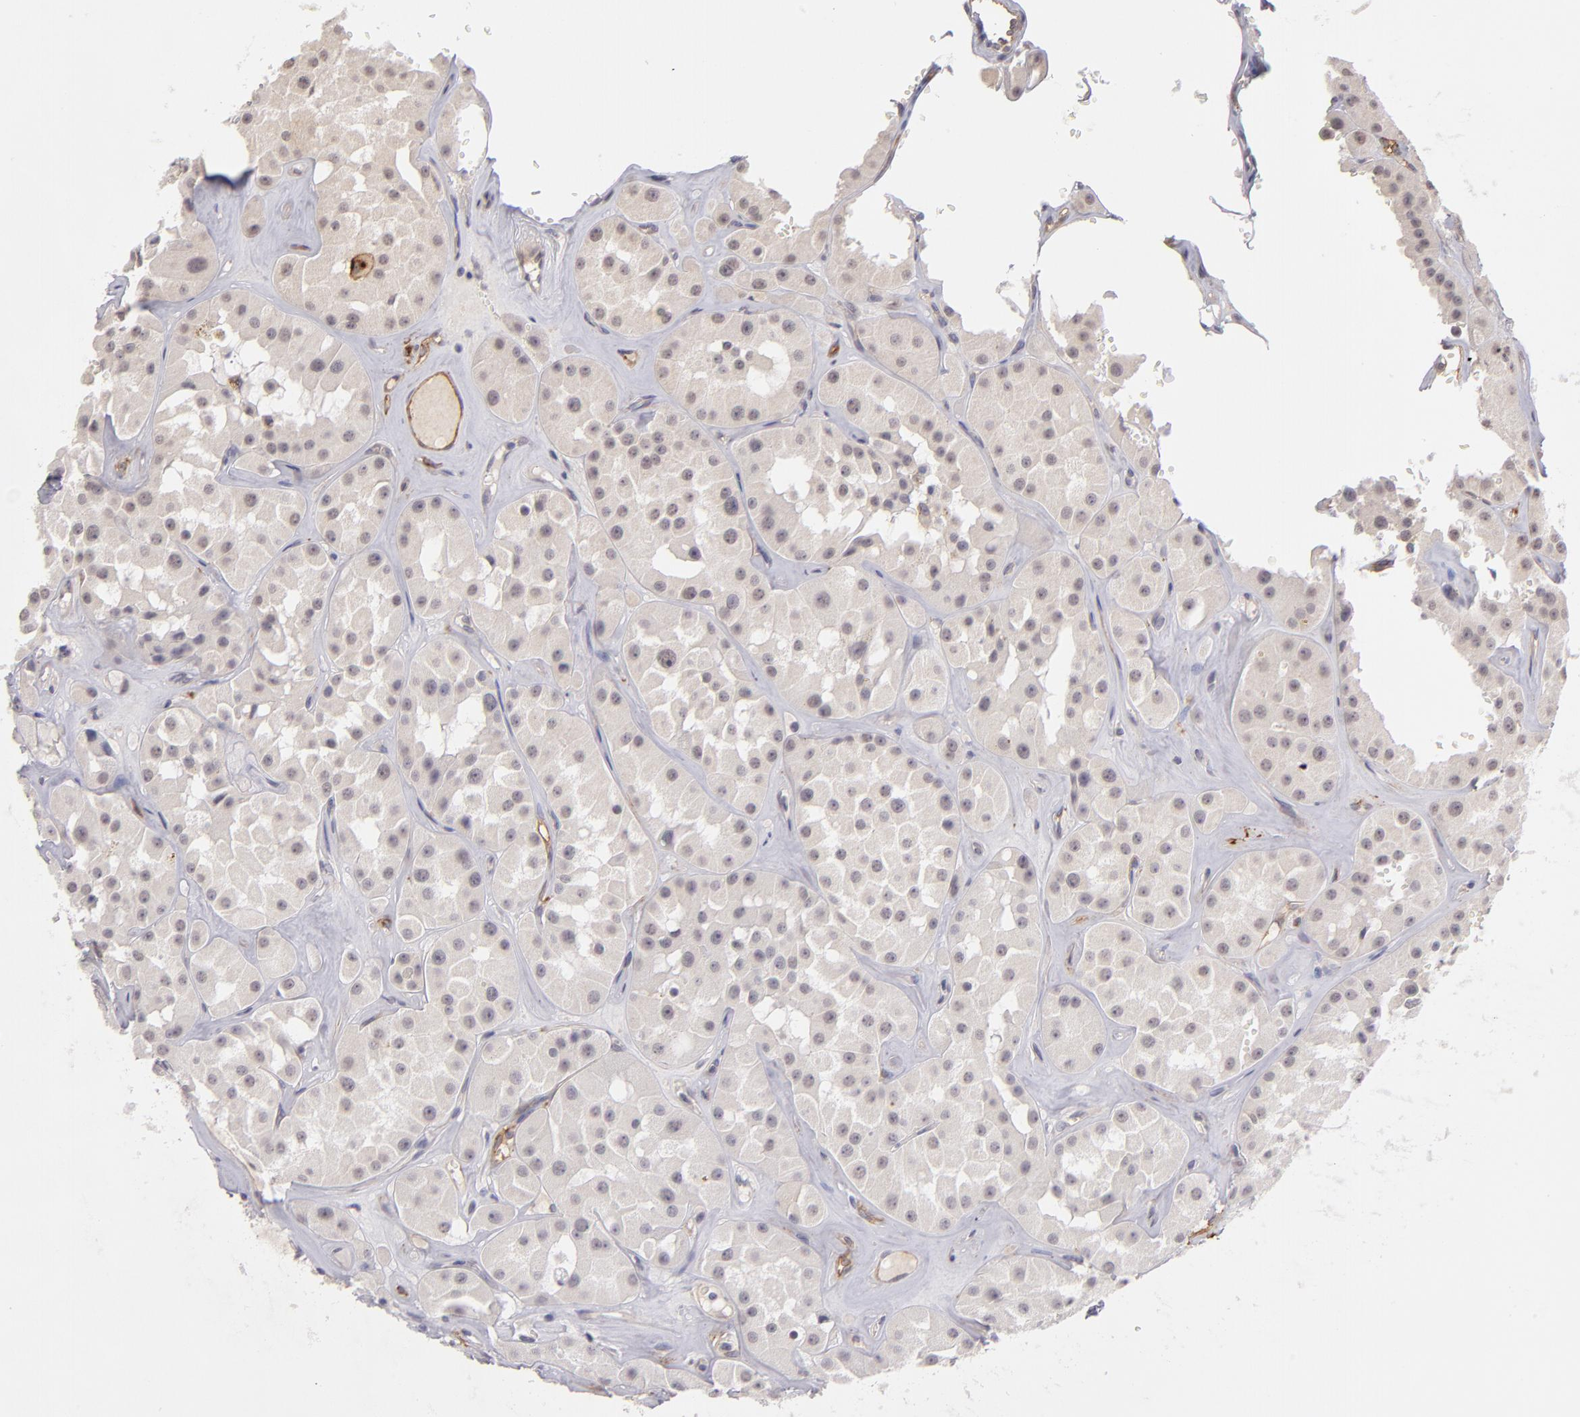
{"staining": {"intensity": "negative", "quantity": "none", "location": "none"}, "tissue": "renal cancer", "cell_type": "Tumor cells", "image_type": "cancer", "snomed": [{"axis": "morphology", "description": "Adenocarcinoma, uncertain malignant potential"}, {"axis": "topography", "description": "Kidney"}], "caption": "The immunohistochemistry (IHC) image has no significant expression in tumor cells of renal adenocarcinoma,  uncertain malignant potential tissue.", "gene": "THBD", "patient": {"sex": "male", "age": 63}}